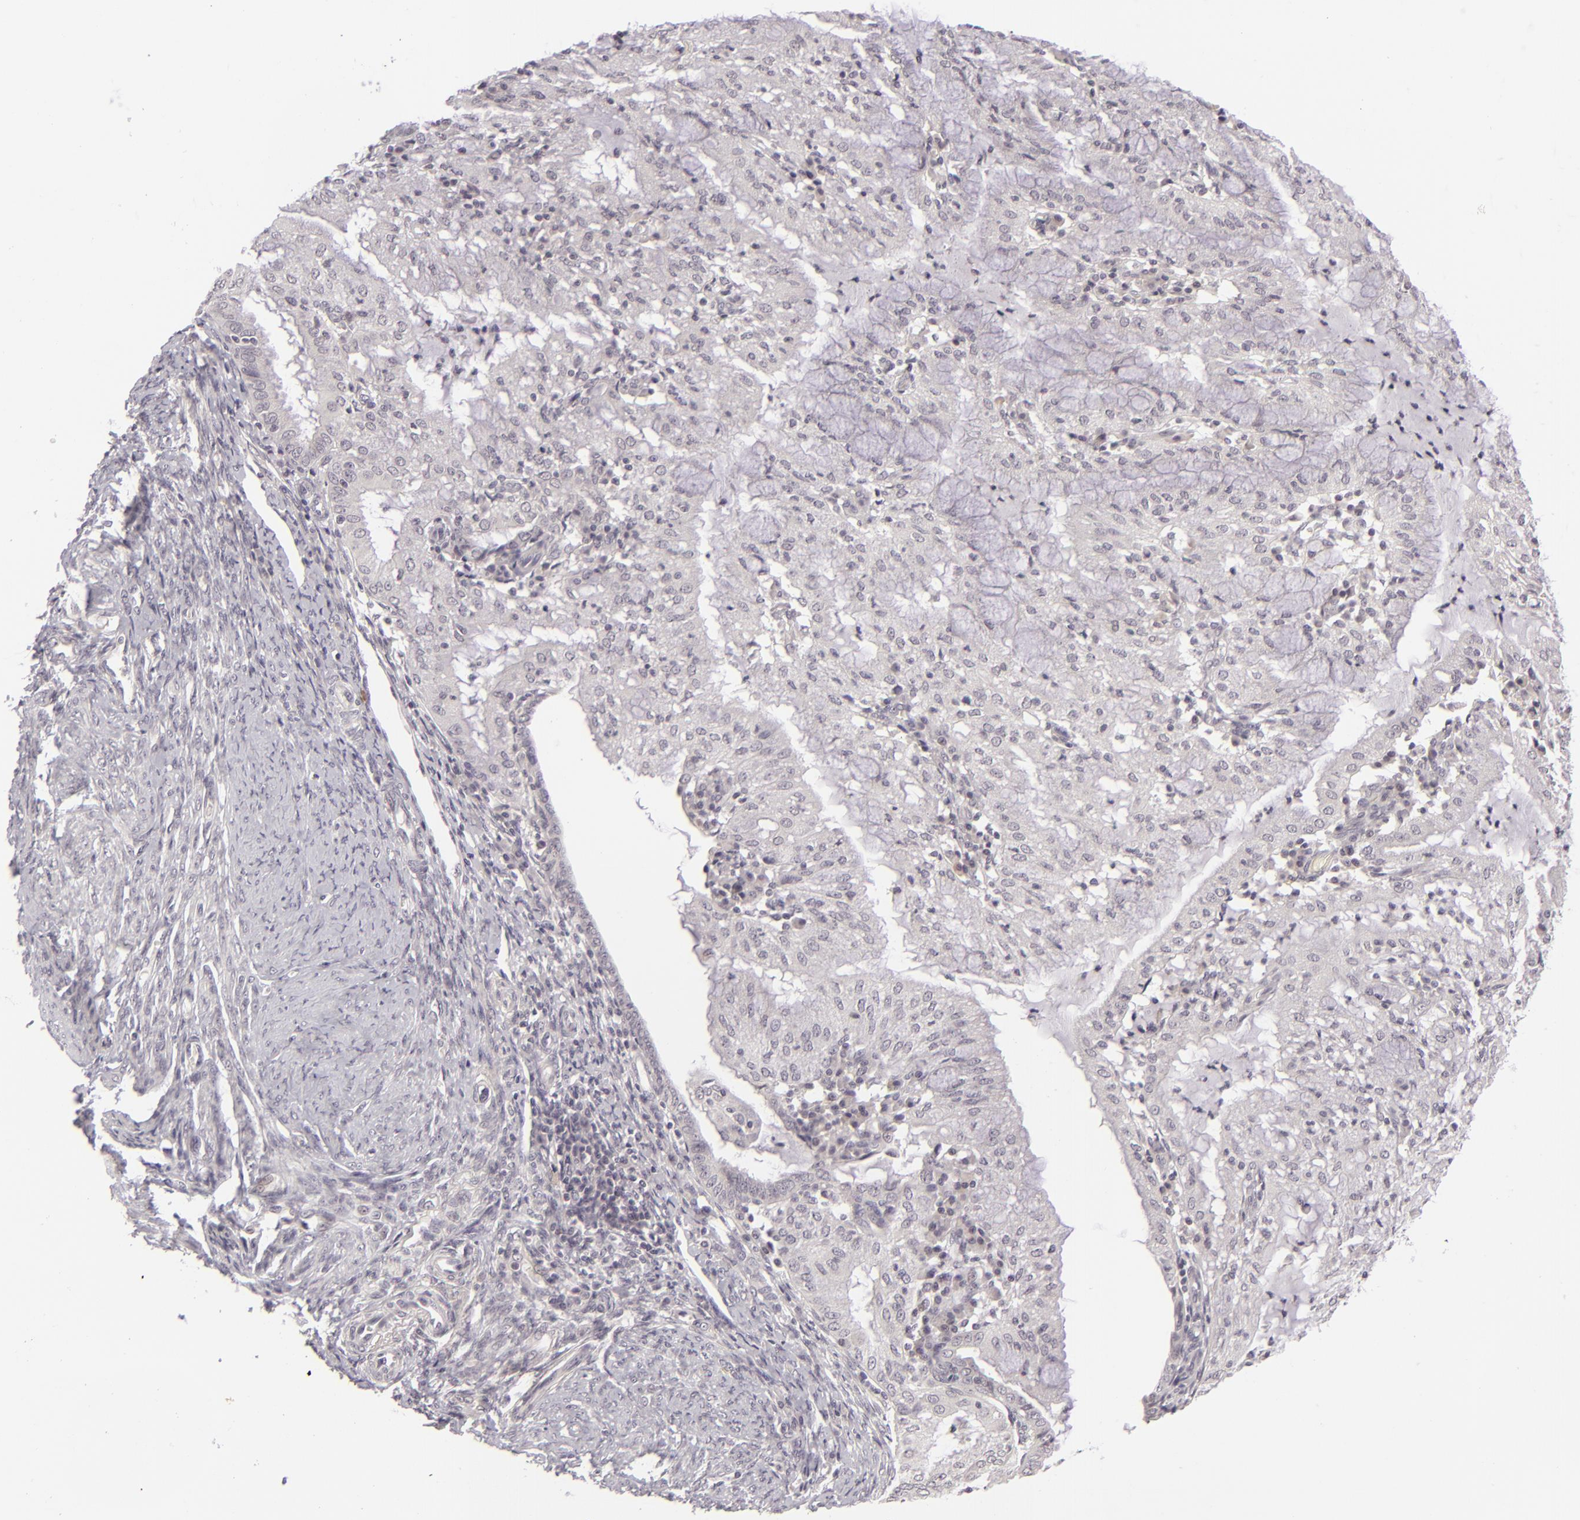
{"staining": {"intensity": "negative", "quantity": "none", "location": "none"}, "tissue": "endometrial cancer", "cell_type": "Tumor cells", "image_type": "cancer", "snomed": [{"axis": "morphology", "description": "Adenocarcinoma, NOS"}, {"axis": "topography", "description": "Endometrium"}], "caption": "DAB immunohistochemical staining of endometrial cancer demonstrates no significant staining in tumor cells.", "gene": "DLG3", "patient": {"sex": "female", "age": 63}}